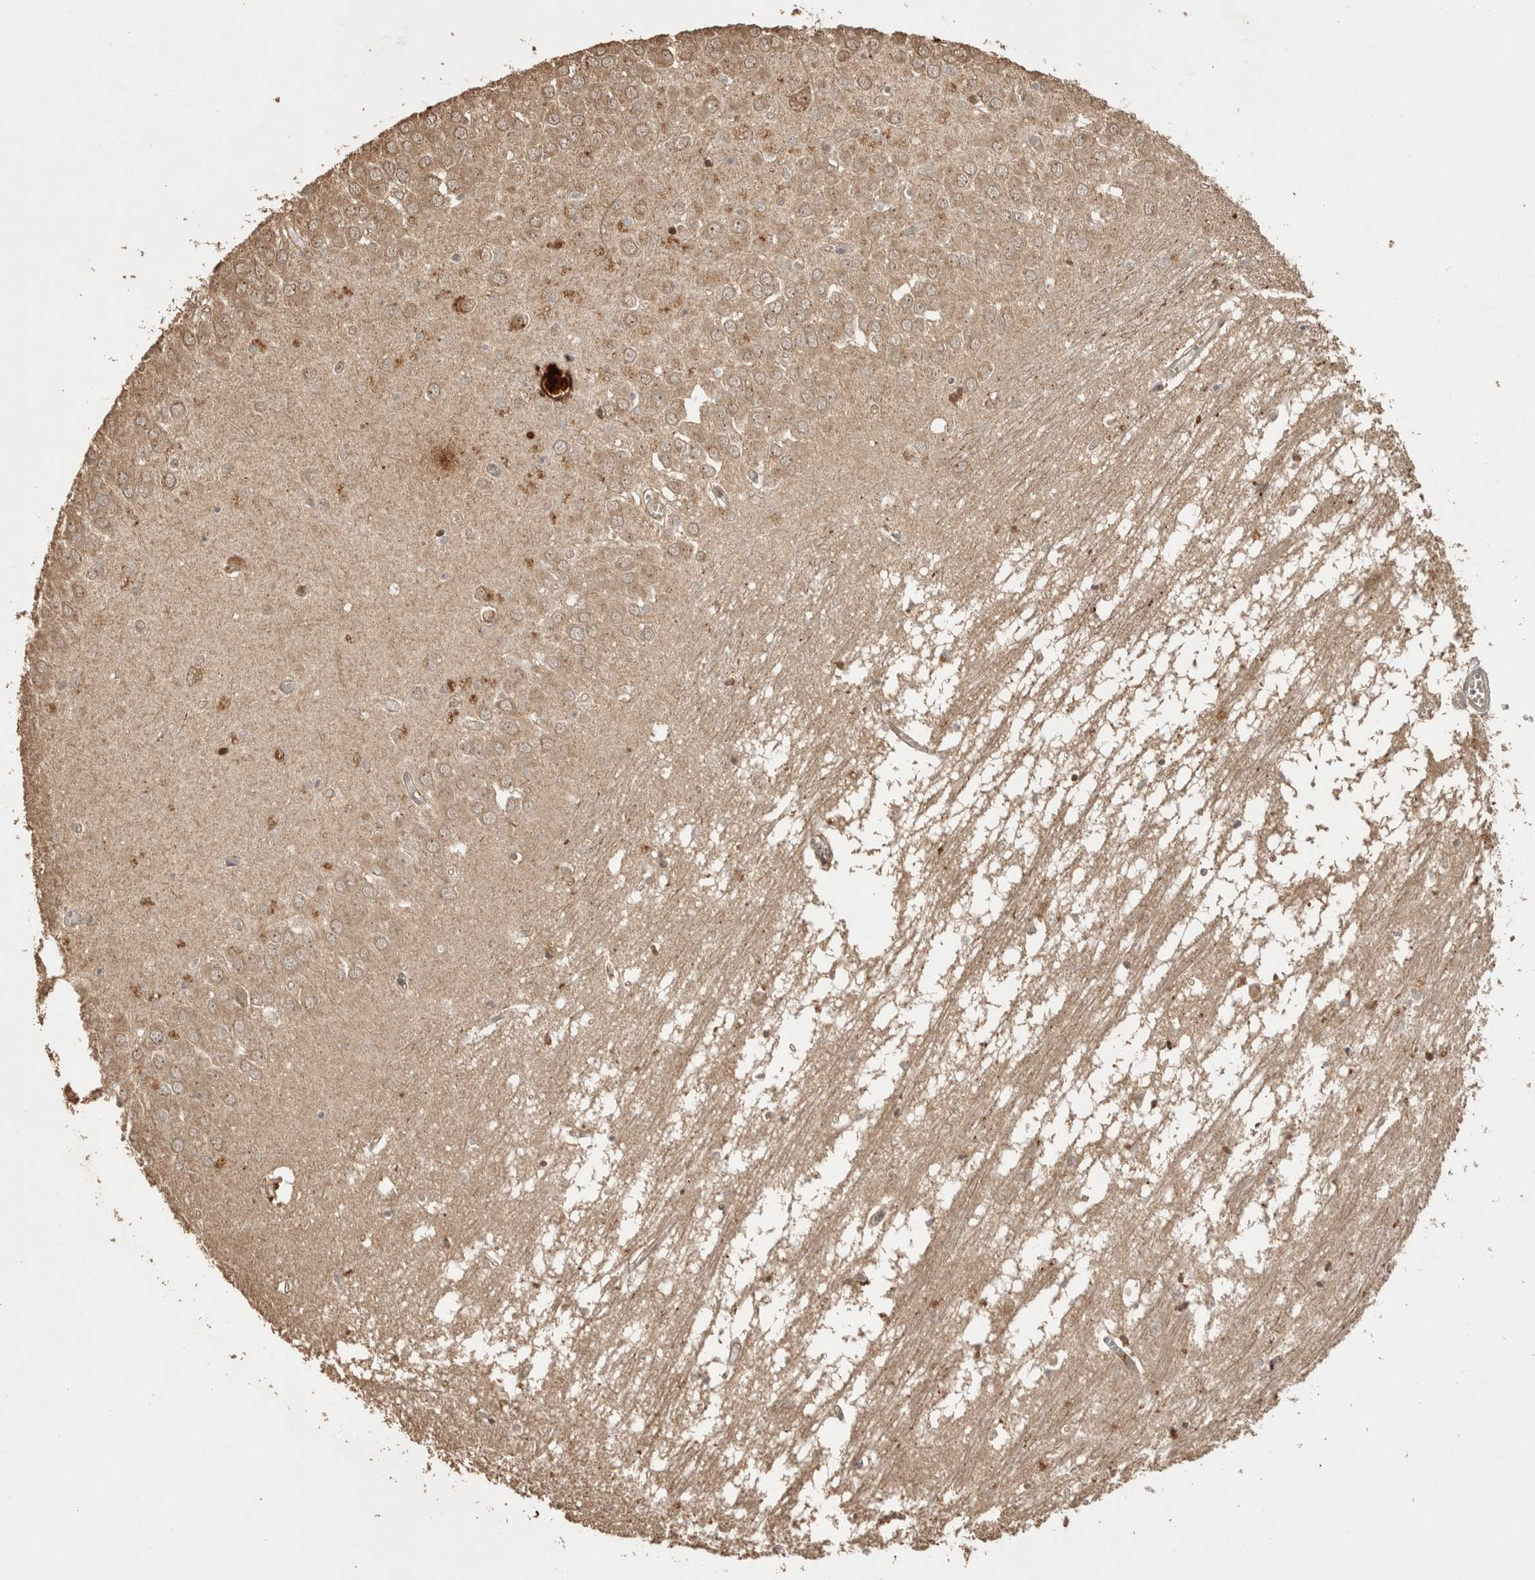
{"staining": {"intensity": "moderate", "quantity": "25%-75%", "location": "cytoplasmic/membranous"}, "tissue": "hippocampus", "cell_type": "Glial cells", "image_type": "normal", "snomed": [{"axis": "morphology", "description": "Normal tissue, NOS"}, {"axis": "topography", "description": "Hippocampus"}], "caption": "An immunohistochemistry (IHC) histopathology image of benign tissue is shown. Protein staining in brown highlights moderate cytoplasmic/membranous positivity in hippocampus within glial cells.", "gene": "BOC", "patient": {"sex": "male", "age": 70}}